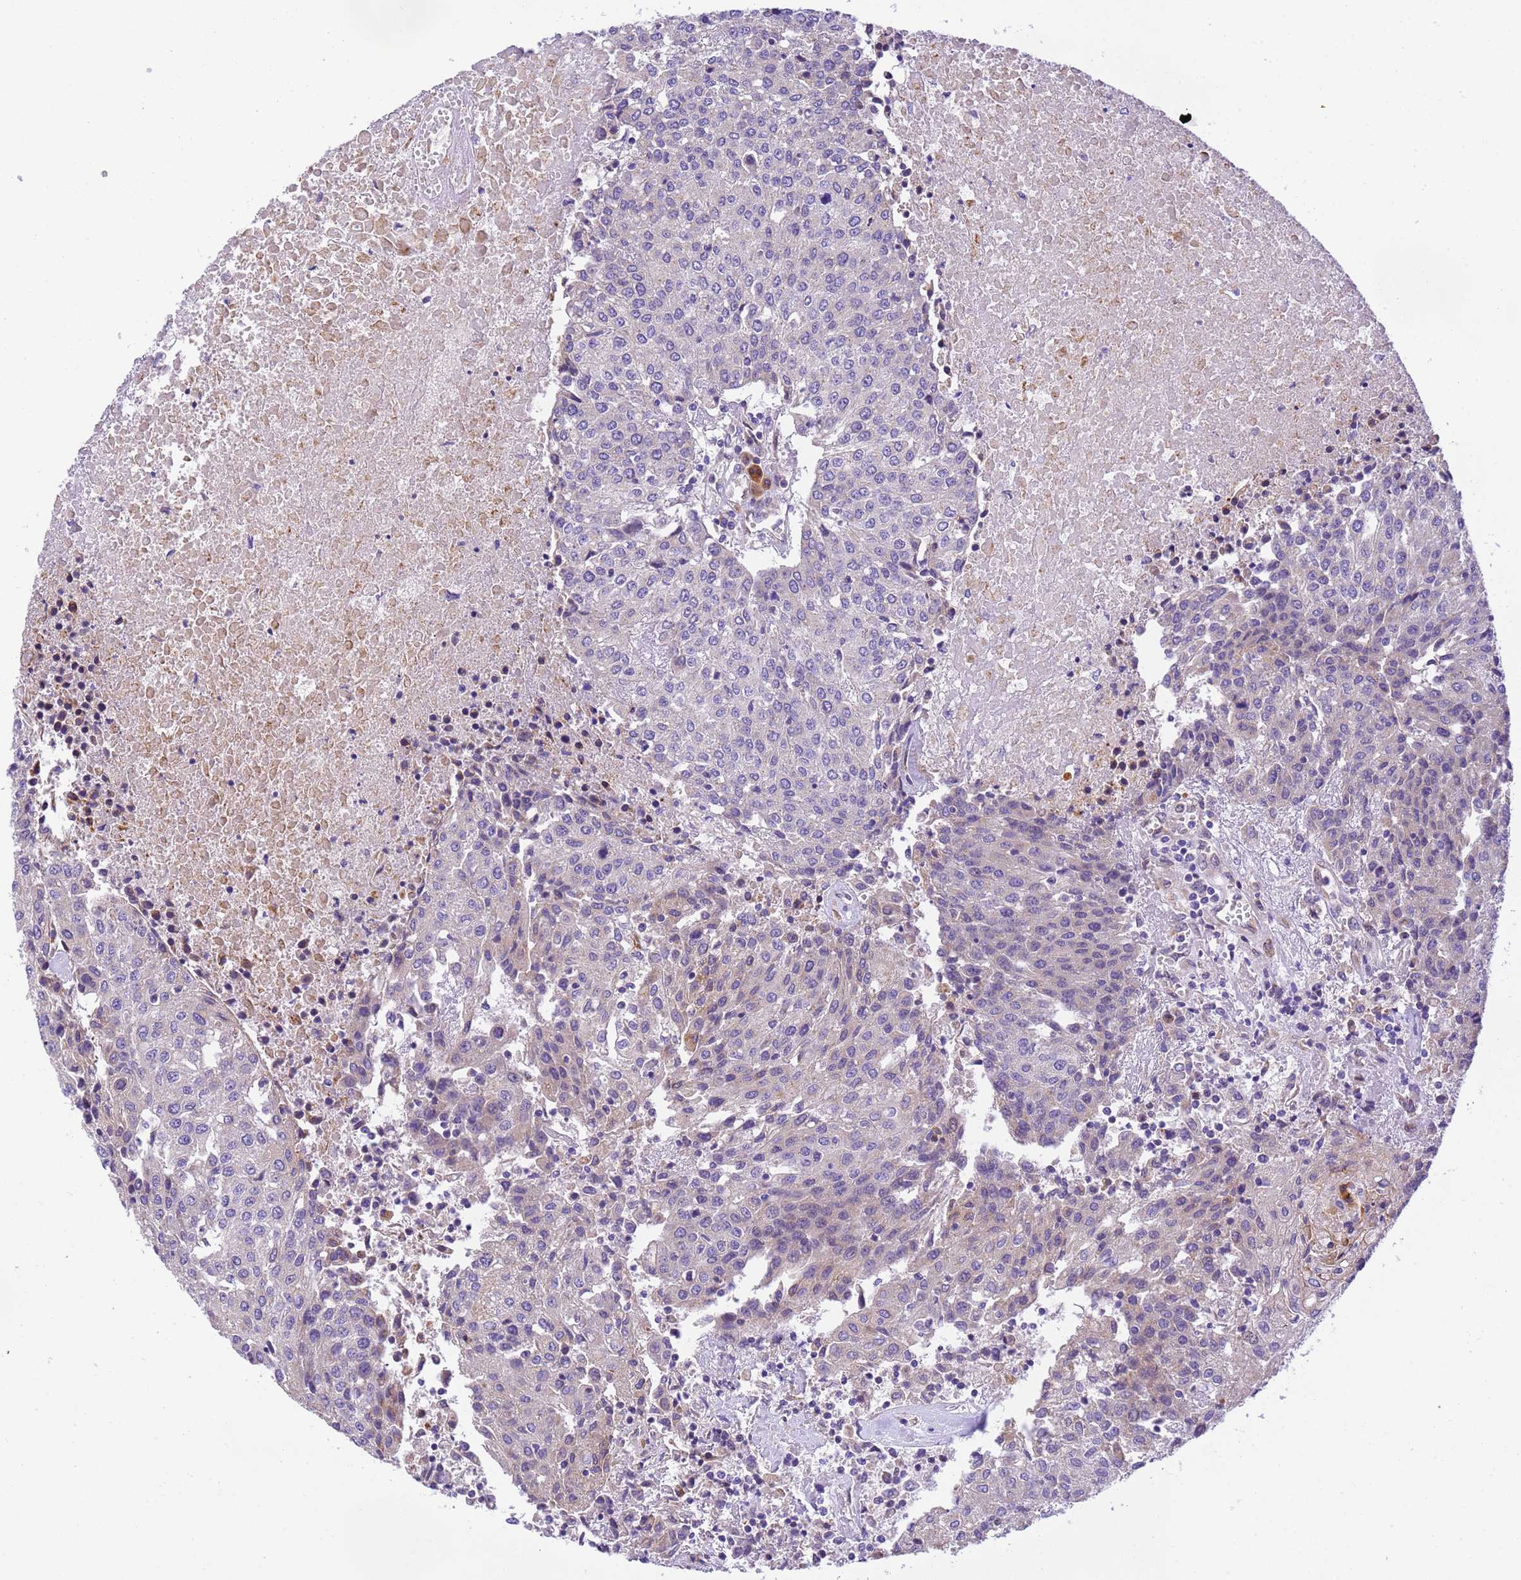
{"staining": {"intensity": "weak", "quantity": "<25%", "location": "cytoplasmic/membranous"}, "tissue": "urothelial cancer", "cell_type": "Tumor cells", "image_type": "cancer", "snomed": [{"axis": "morphology", "description": "Urothelial carcinoma, High grade"}, {"axis": "topography", "description": "Urinary bladder"}], "caption": "Urothelial cancer was stained to show a protein in brown. There is no significant positivity in tumor cells.", "gene": "RHBDD3", "patient": {"sex": "female", "age": 85}}